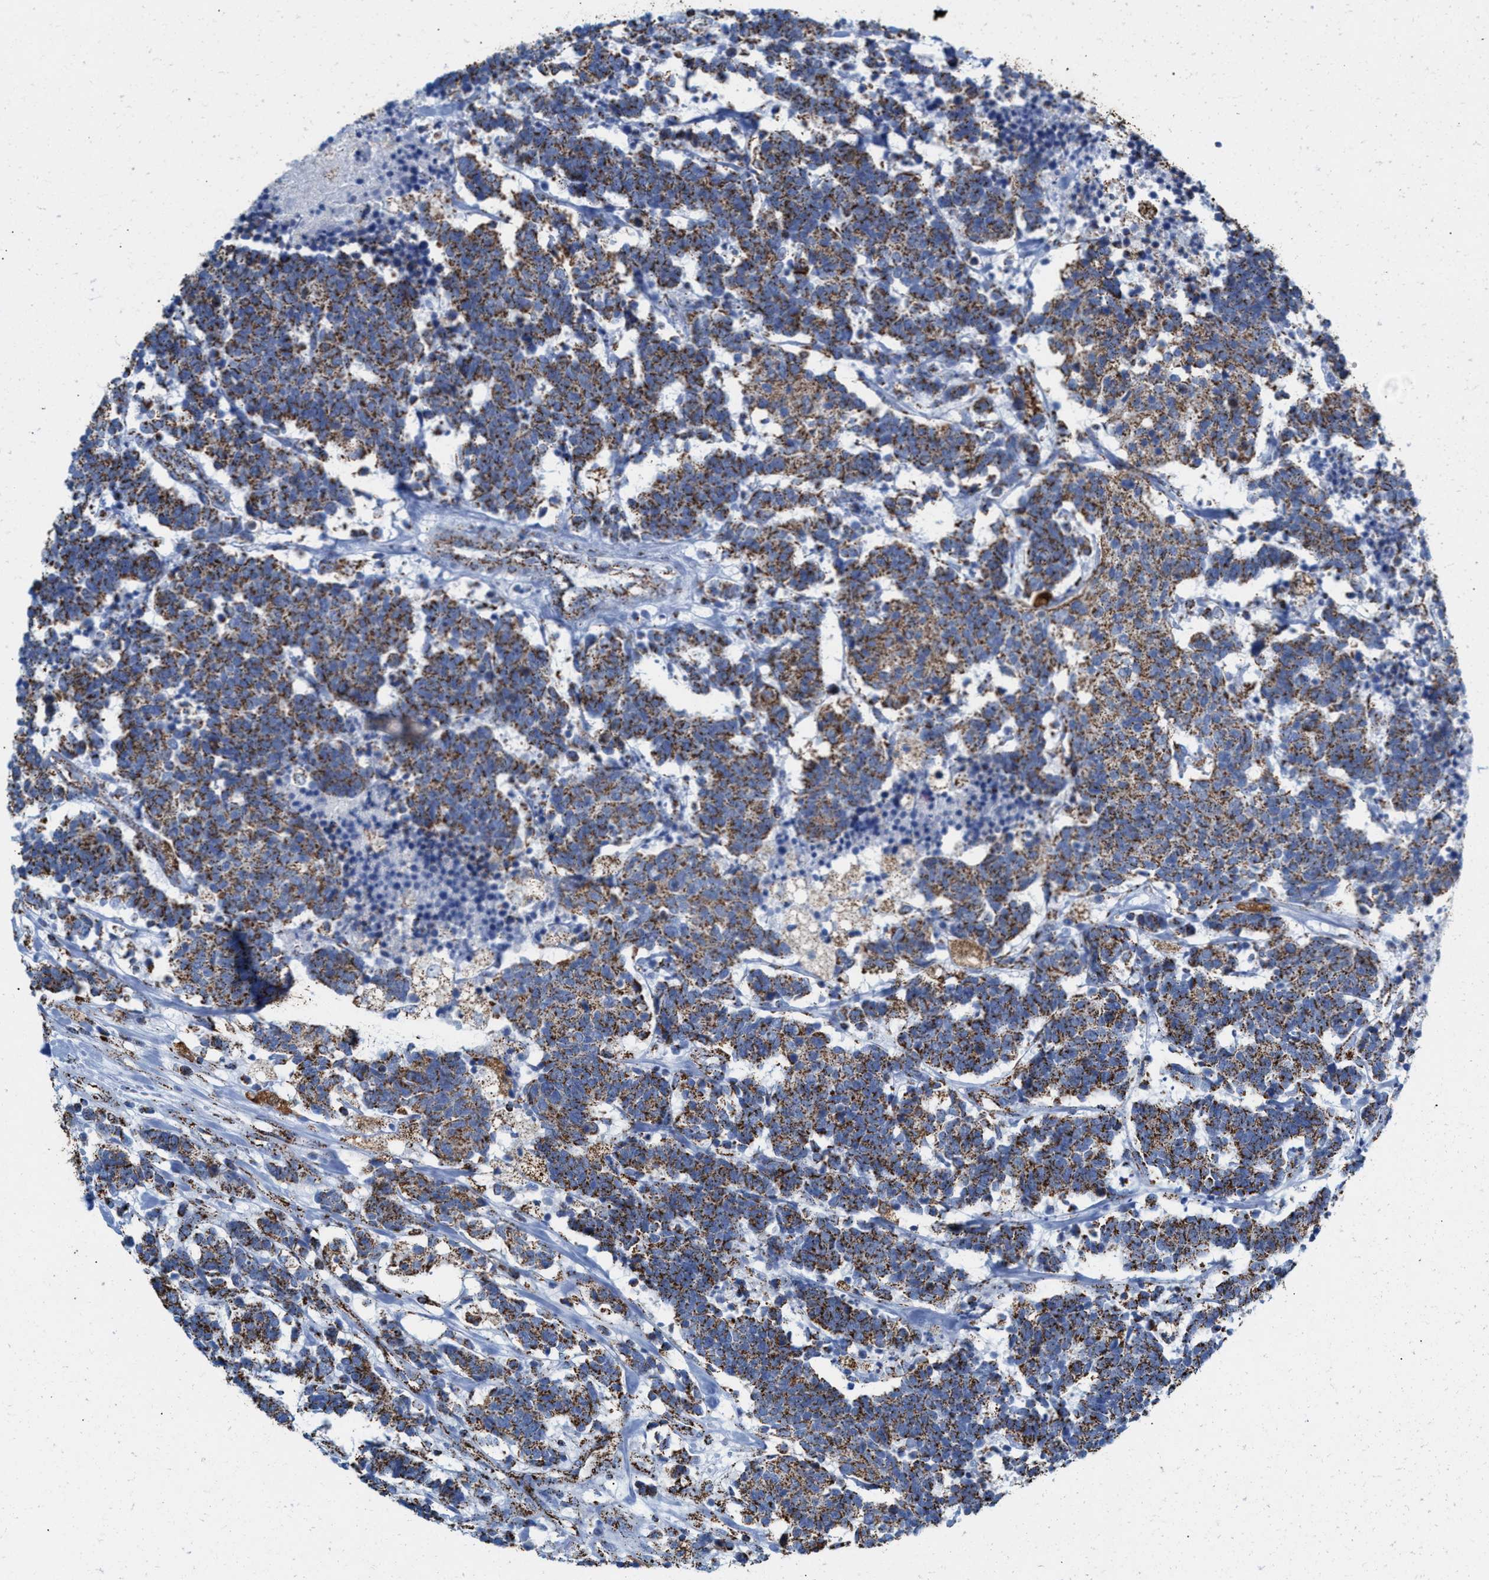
{"staining": {"intensity": "moderate", "quantity": ">75%", "location": "cytoplasmic/membranous"}, "tissue": "carcinoid", "cell_type": "Tumor cells", "image_type": "cancer", "snomed": [{"axis": "morphology", "description": "Carcinoma, NOS"}, {"axis": "morphology", "description": "Carcinoid, malignant, NOS"}, {"axis": "topography", "description": "Urinary bladder"}], "caption": "Approximately >75% of tumor cells in human carcinoma exhibit moderate cytoplasmic/membranous protein staining as visualized by brown immunohistochemical staining.", "gene": "ECHS1", "patient": {"sex": "male", "age": 57}}